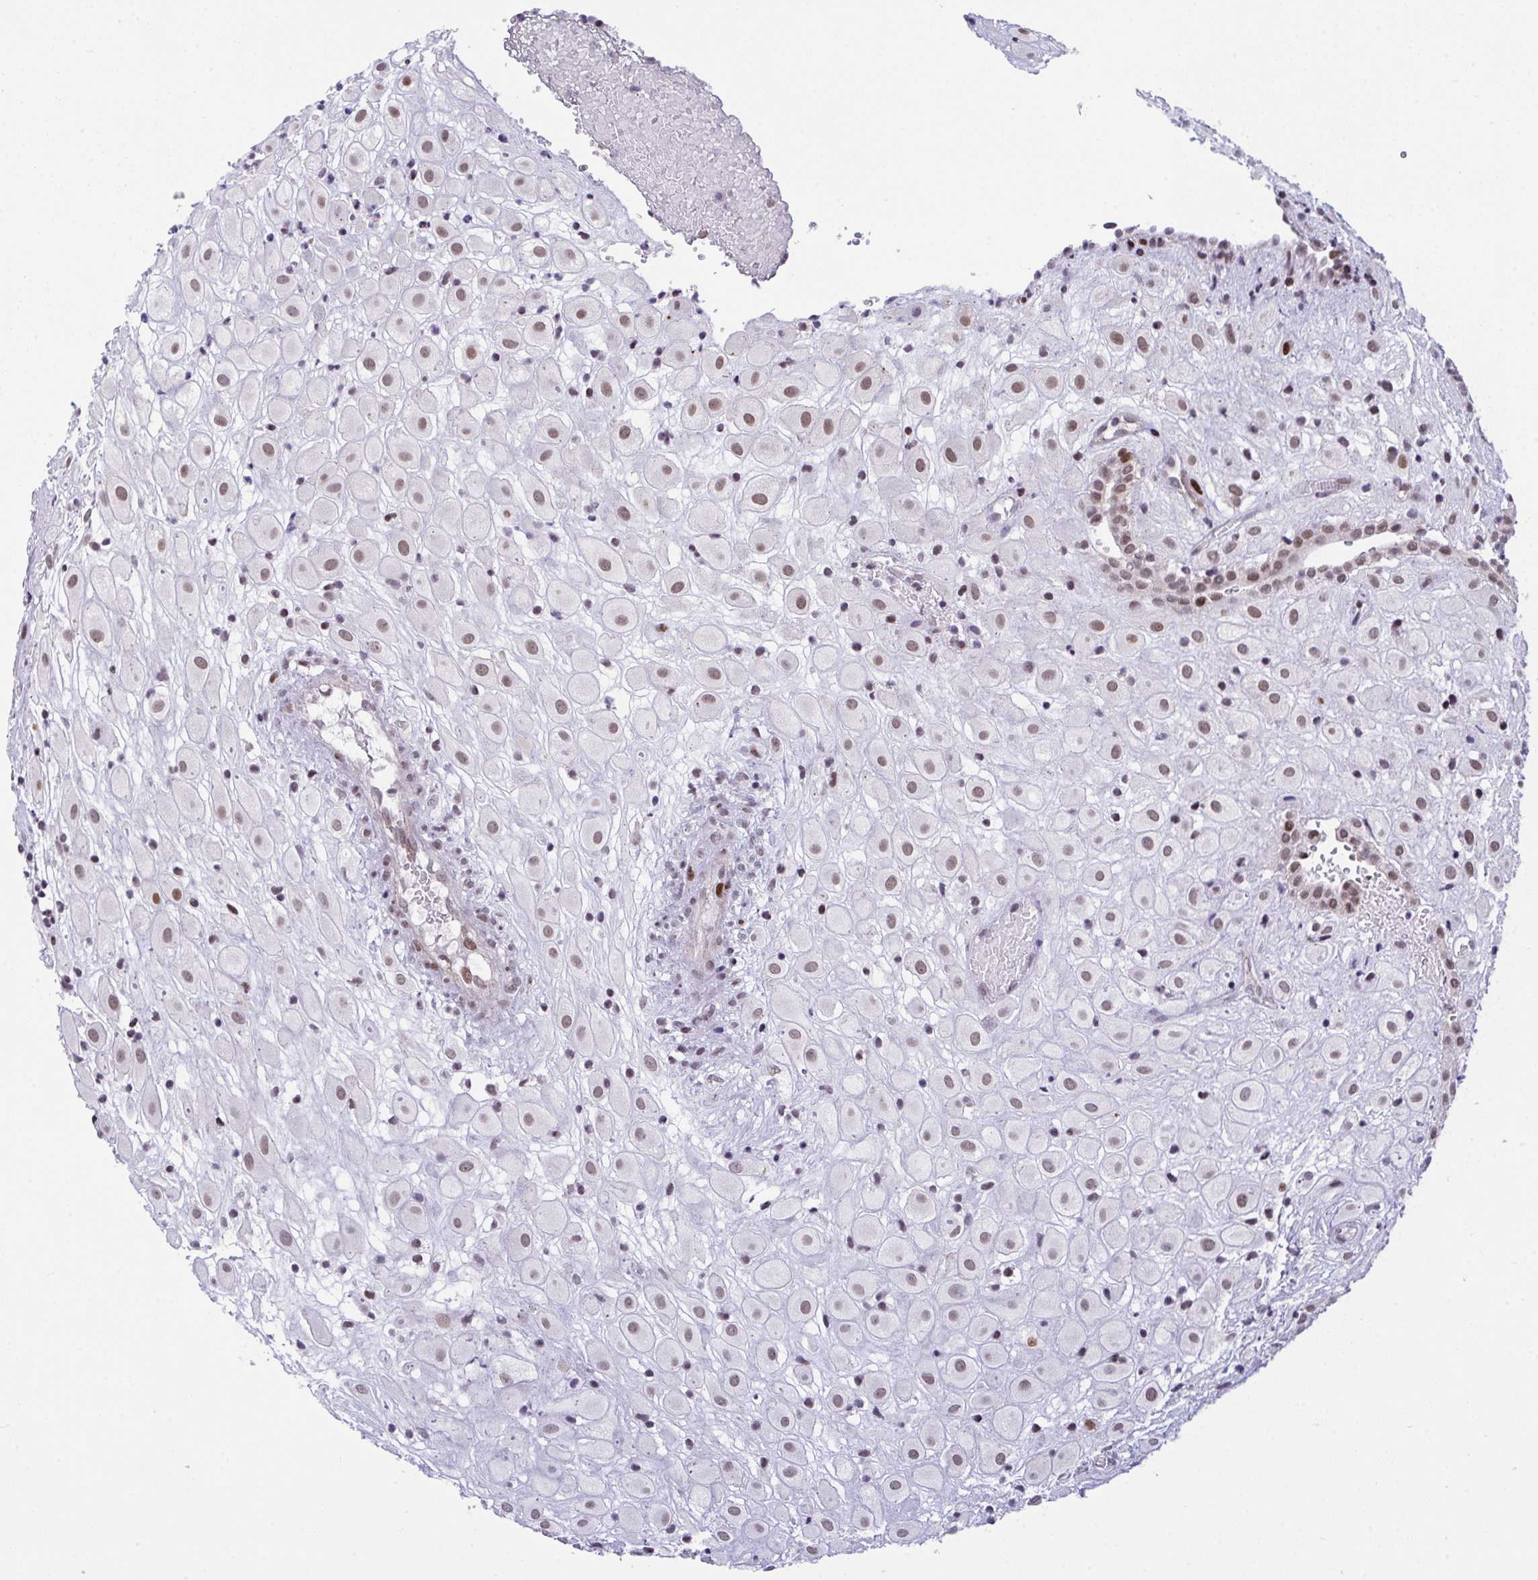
{"staining": {"intensity": "weak", "quantity": ">75%", "location": "nuclear"}, "tissue": "placenta", "cell_type": "Decidual cells", "image_type": "normal", "snomed": [{"axis": "morphology", "description": "Normal tissue, NOS"}, {"axis": "topography", "description": "Placenta"}], "caption": "Decidual cells show low levels of weak nuclear expression in approximately >75% of cells in unremarkable human placenta.", "gene": "ZFHX3", "patient": {"sex": "female", "age": 24}}